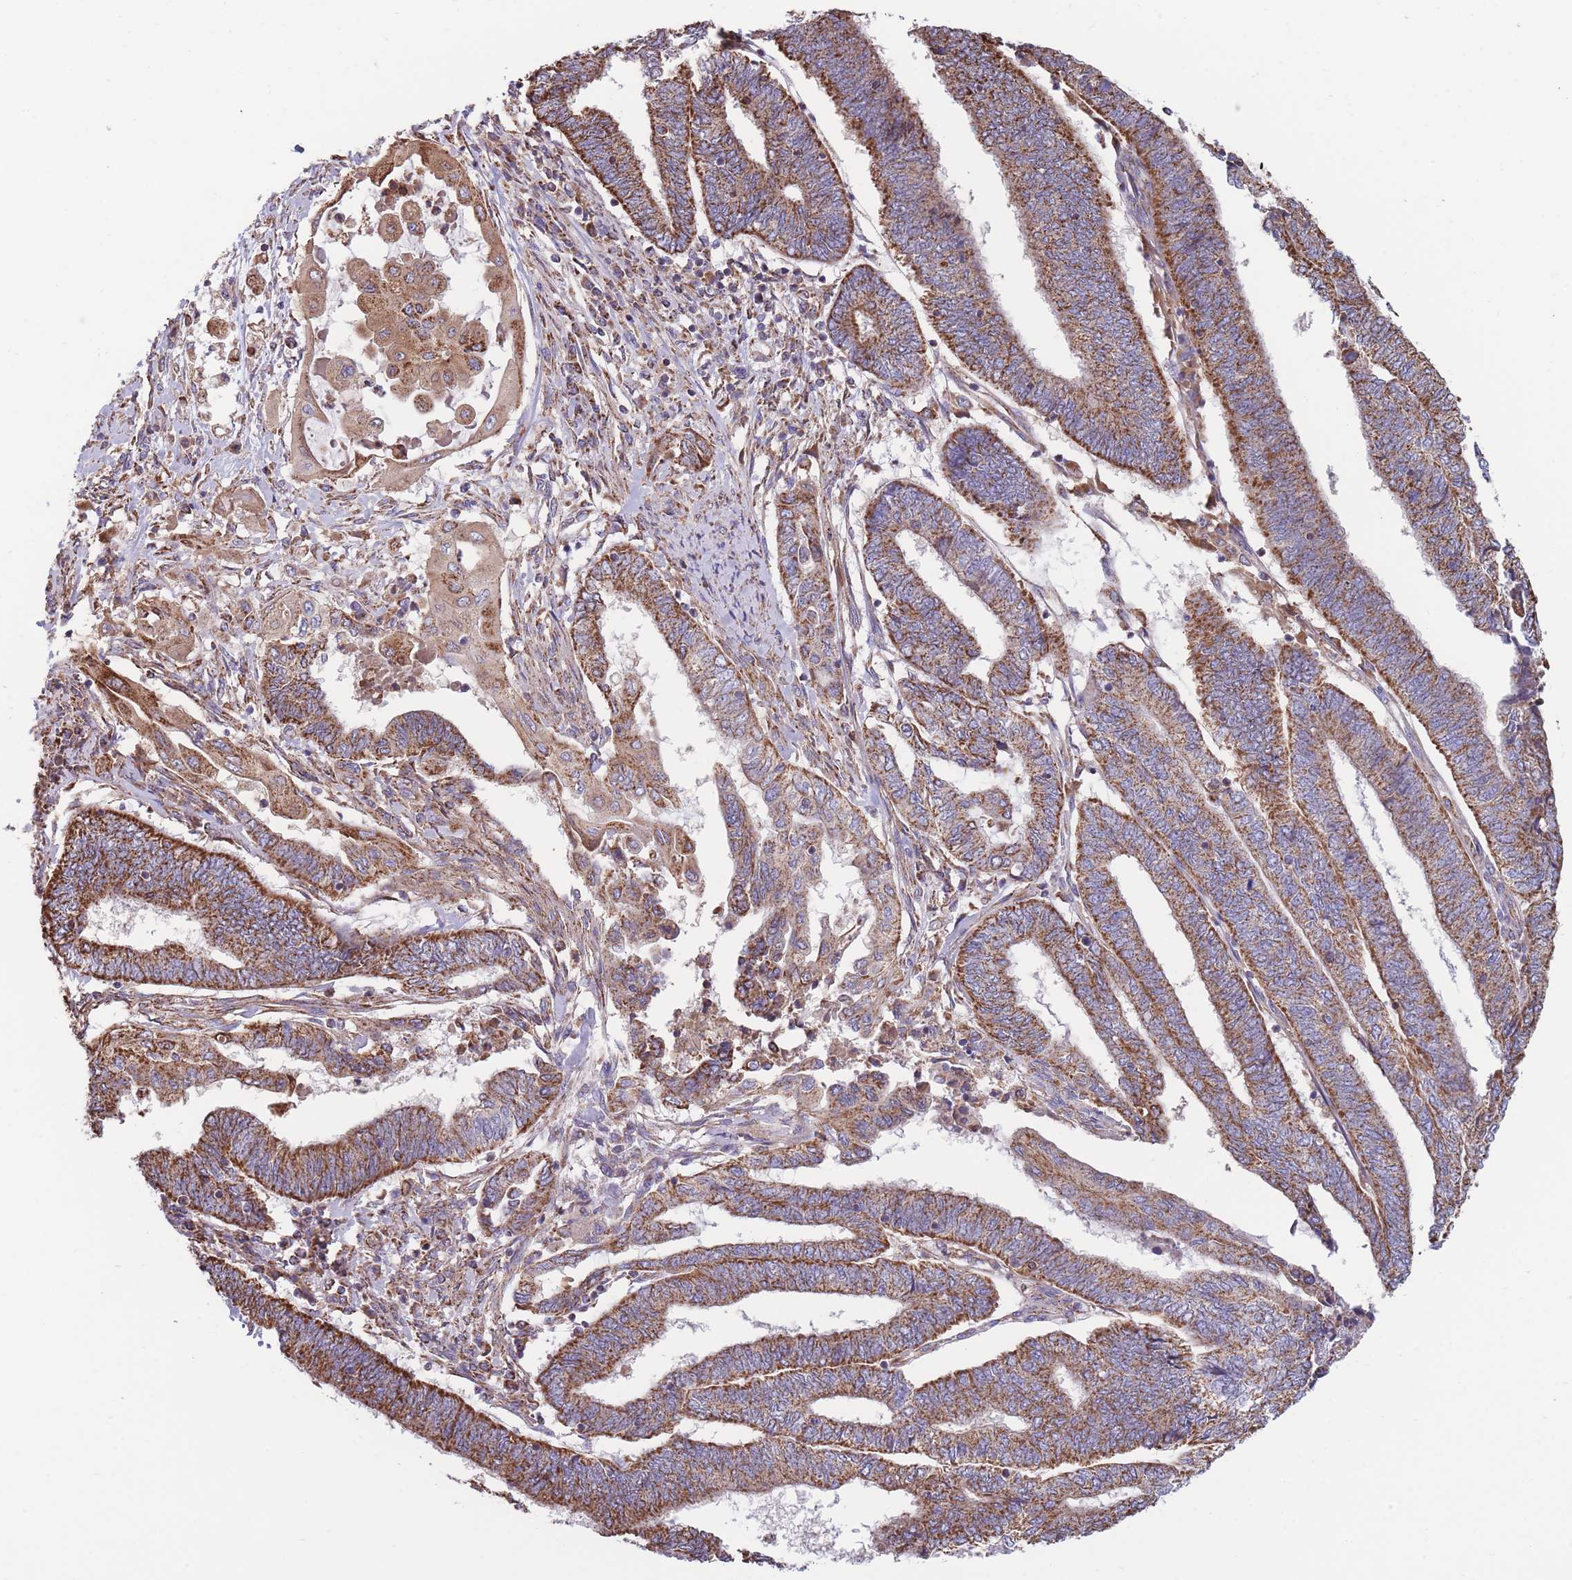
{"staining": {"intensity": "strong", "quantity": ">75%", "location": "cytoplasmic/membranous"}, "tissue": "endometrial cancer", "cell_type": "Tumor cells", "image_type": "cancer", "snomed": [{"axis": "morphology", "description": "Adenocarcinoma, NOS"}, {"axis": "topography", "description": "Uterus"}, {"axis": "topography", "description": "Endometrium"}], "caption": "This image shows adenocarcinoma (endometrial) stained with immunohistochemistry (IHC) to label a protein in brown. The cytoplasmic/membranous of tumor cells show strong positivity for the protein. Nuclei are counter-stained blue.", "gene": "FKBP8", "patient": {"sex": "female", "age": 70}}